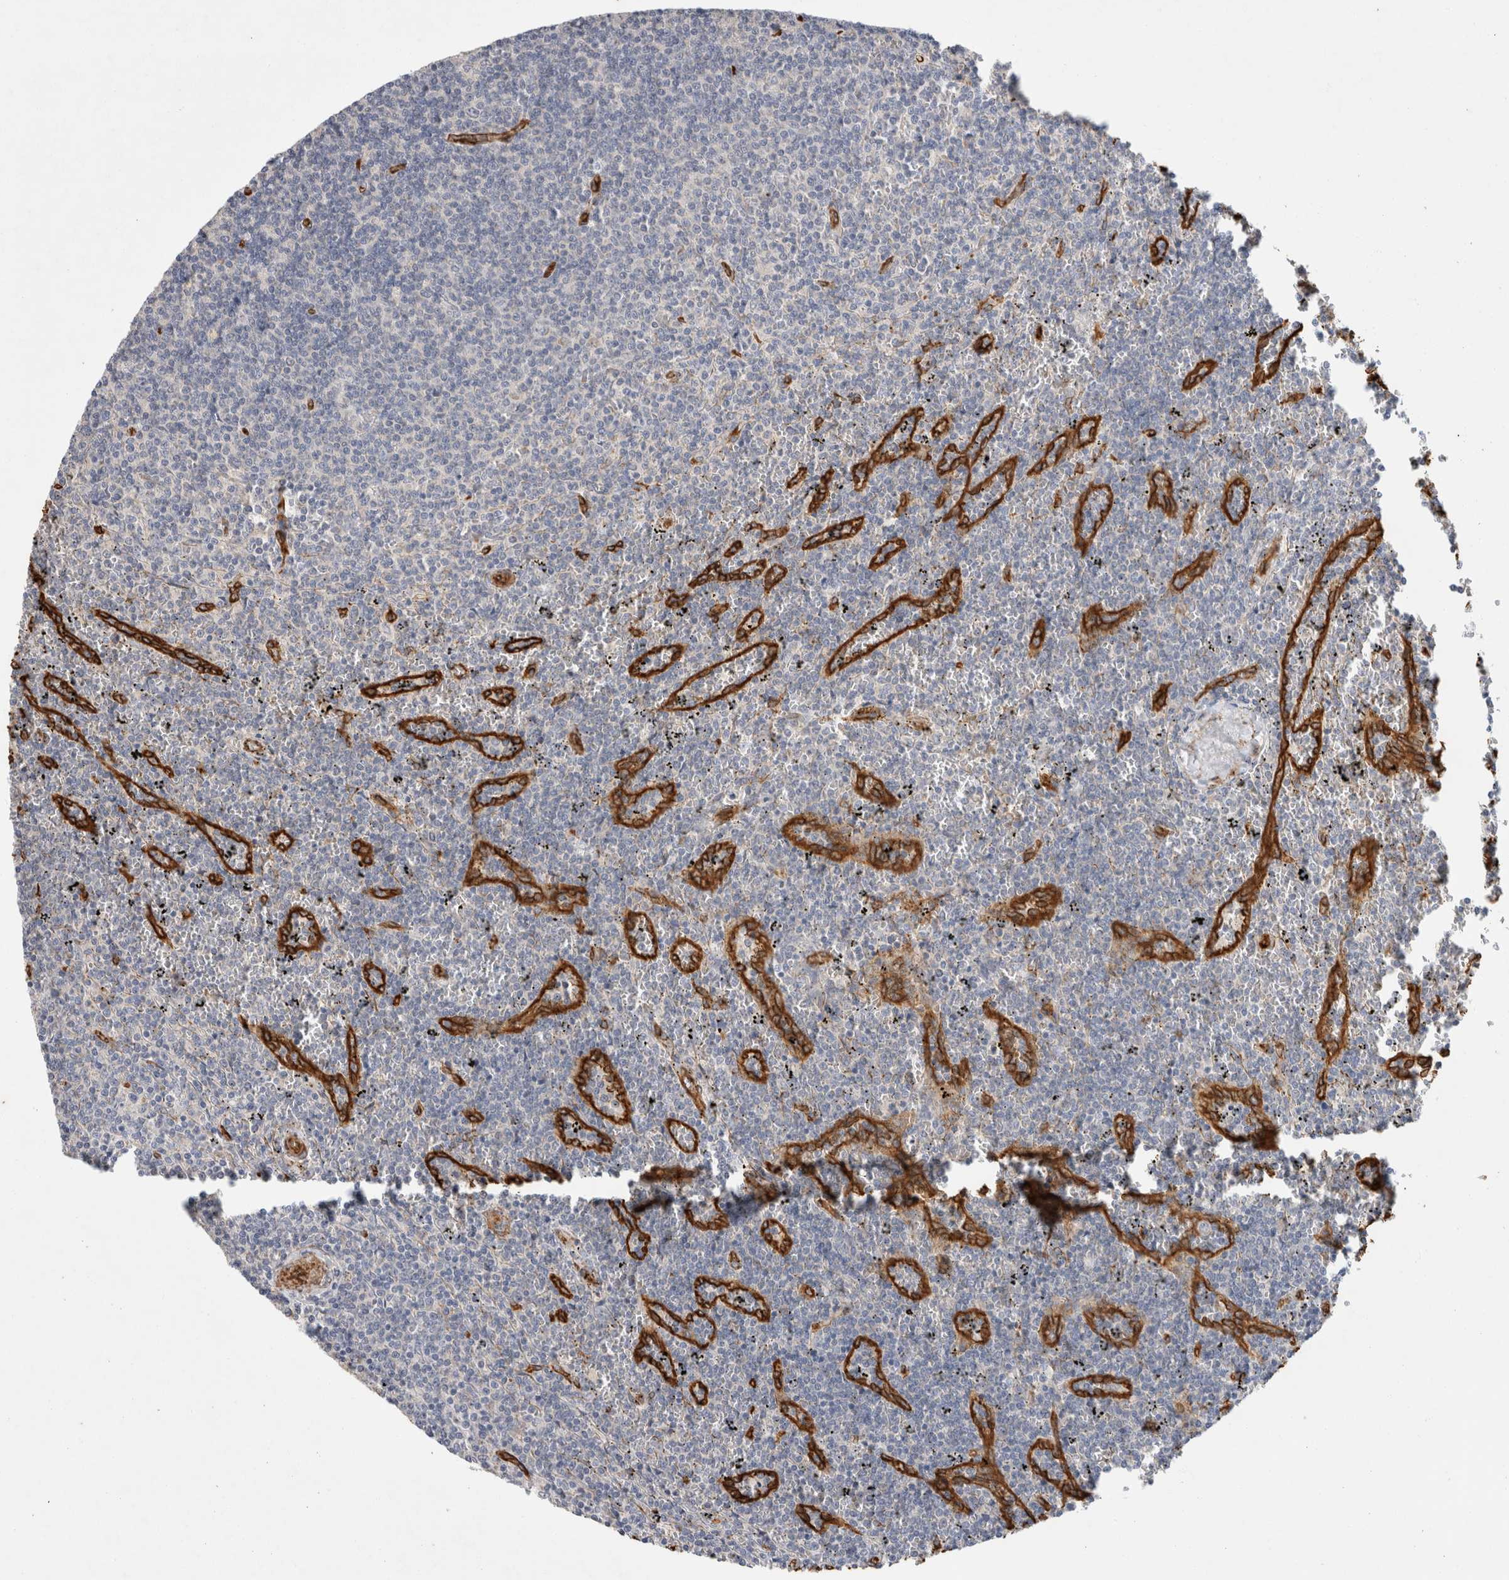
{"staining": {"intensity": "negative", "quantity": "none", "location": "none"}, "tissue": "lymphoma", "cell_type": "Tumor cells", "image_type": "cancer", "snomed": [{"axis": "morphology", "description": "Malignant lymphoma, non-Hodgkin's type, Low grade"}, {"axis": "topography", "description": "Spleen"}], "caption": "Immunohistochemistry histopathology image of neoplastic tissue: lymphoma stained with DAB (3,3'-diaminobenzidine) shows no significant protein staining in tumor cells. Brightfield microscopy of IHC stained with DAB (3,3'-diaminobenzidine) (brown) and hematoxylin (blue), captured at high magnification.", "gene": "JMJD4", "patient": {"sex": "female", "age": 50}}